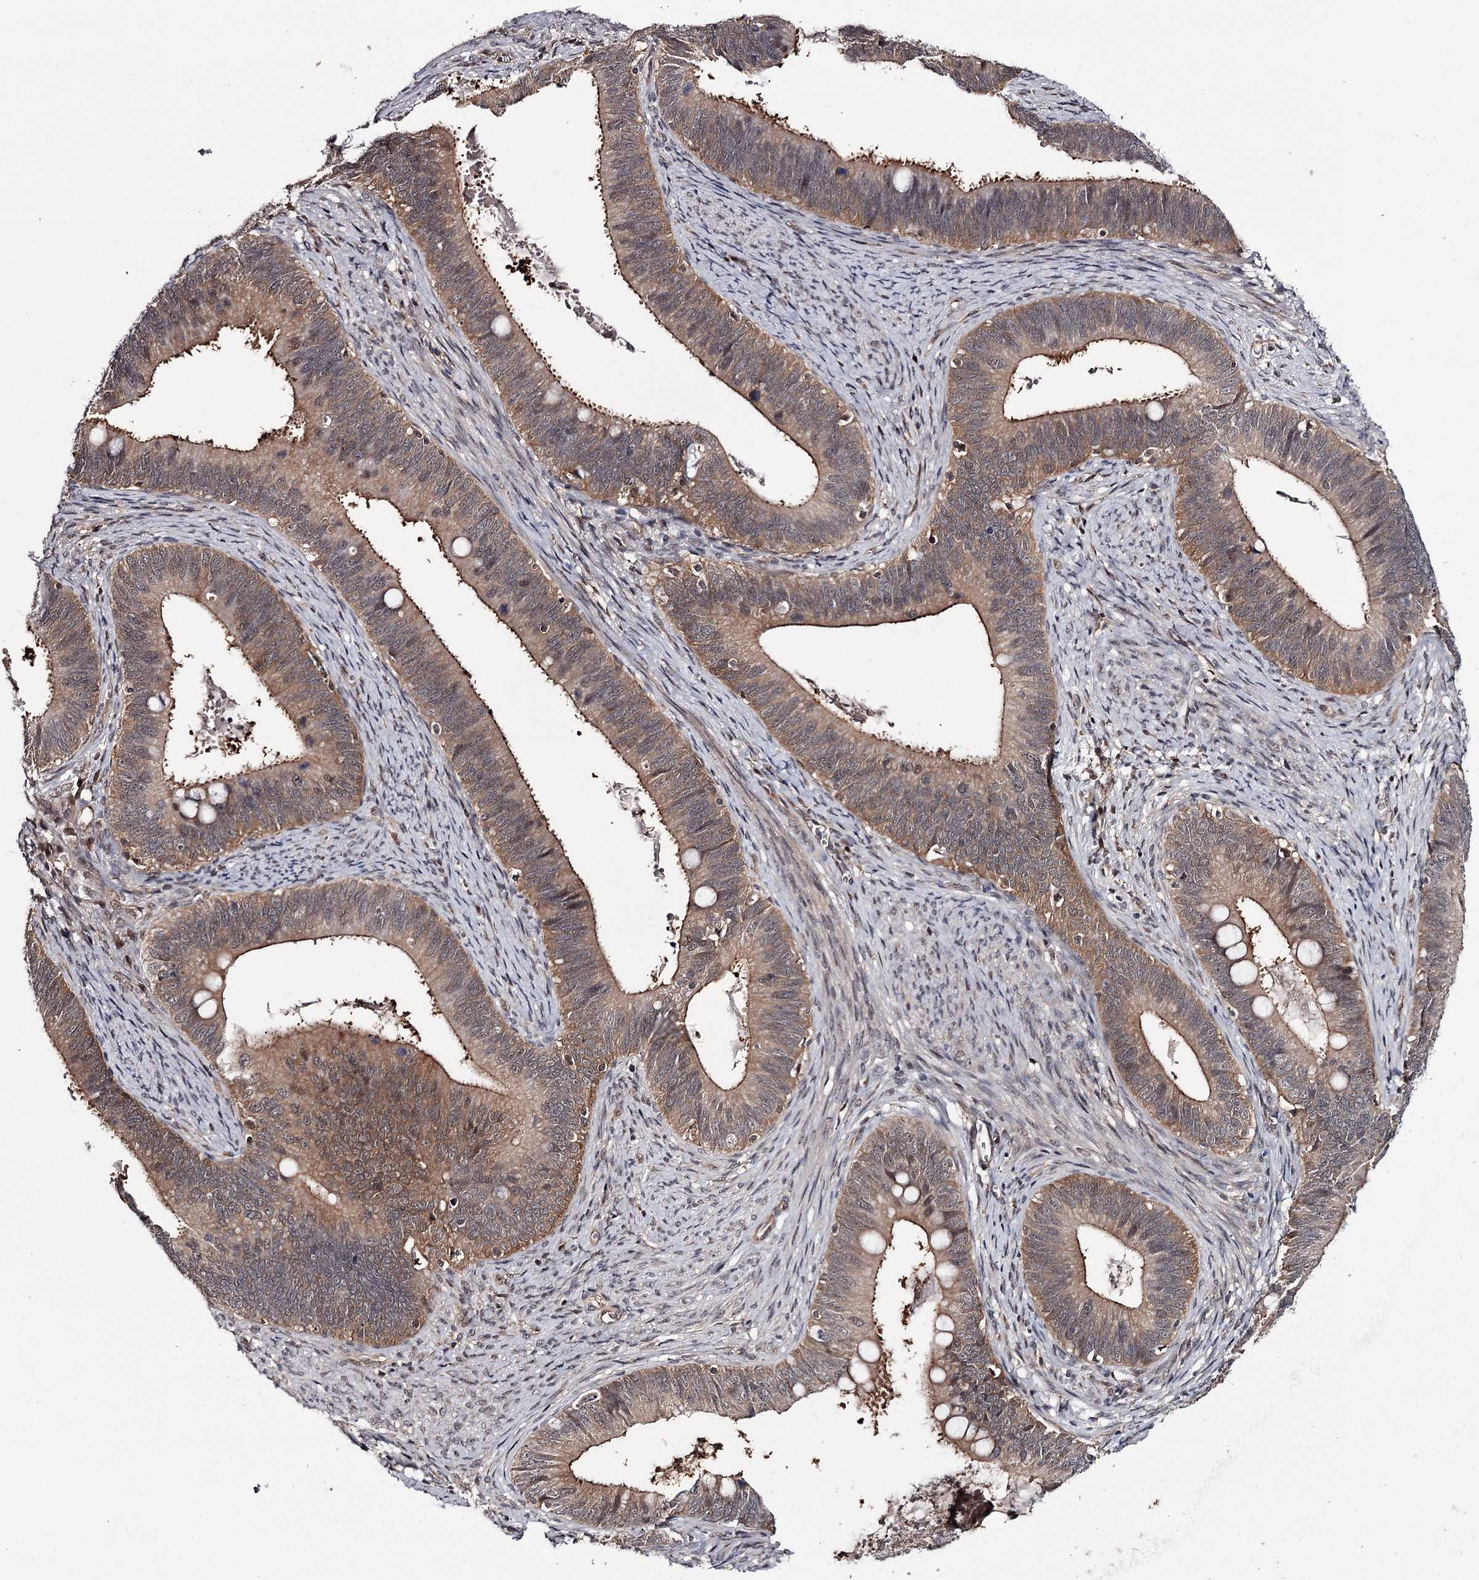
{"staining": {"intensity": "moderate", "quantity": ">75%", "location": "cytoplasmic/membranous,nuclear"}, "tissue": "cervical cancer", "cell_type": "Tumor cells", "image_type": "cancer", "snomed": [{"axis": "morphology", "description": "Adenocarcinoma, NOS"}, {"axis": "topography", "description": "Cervix"}], "caption": "High-power microscopy captured an immunohistochemistry micrograph of adenocarcinoma (cervical), revealing moderate cytoplasmic/membranous and nuclear staining in approximately >75% of tumor cells.", "gene": "GTSF1", "patient": {"sex": "female", "age": 42}}